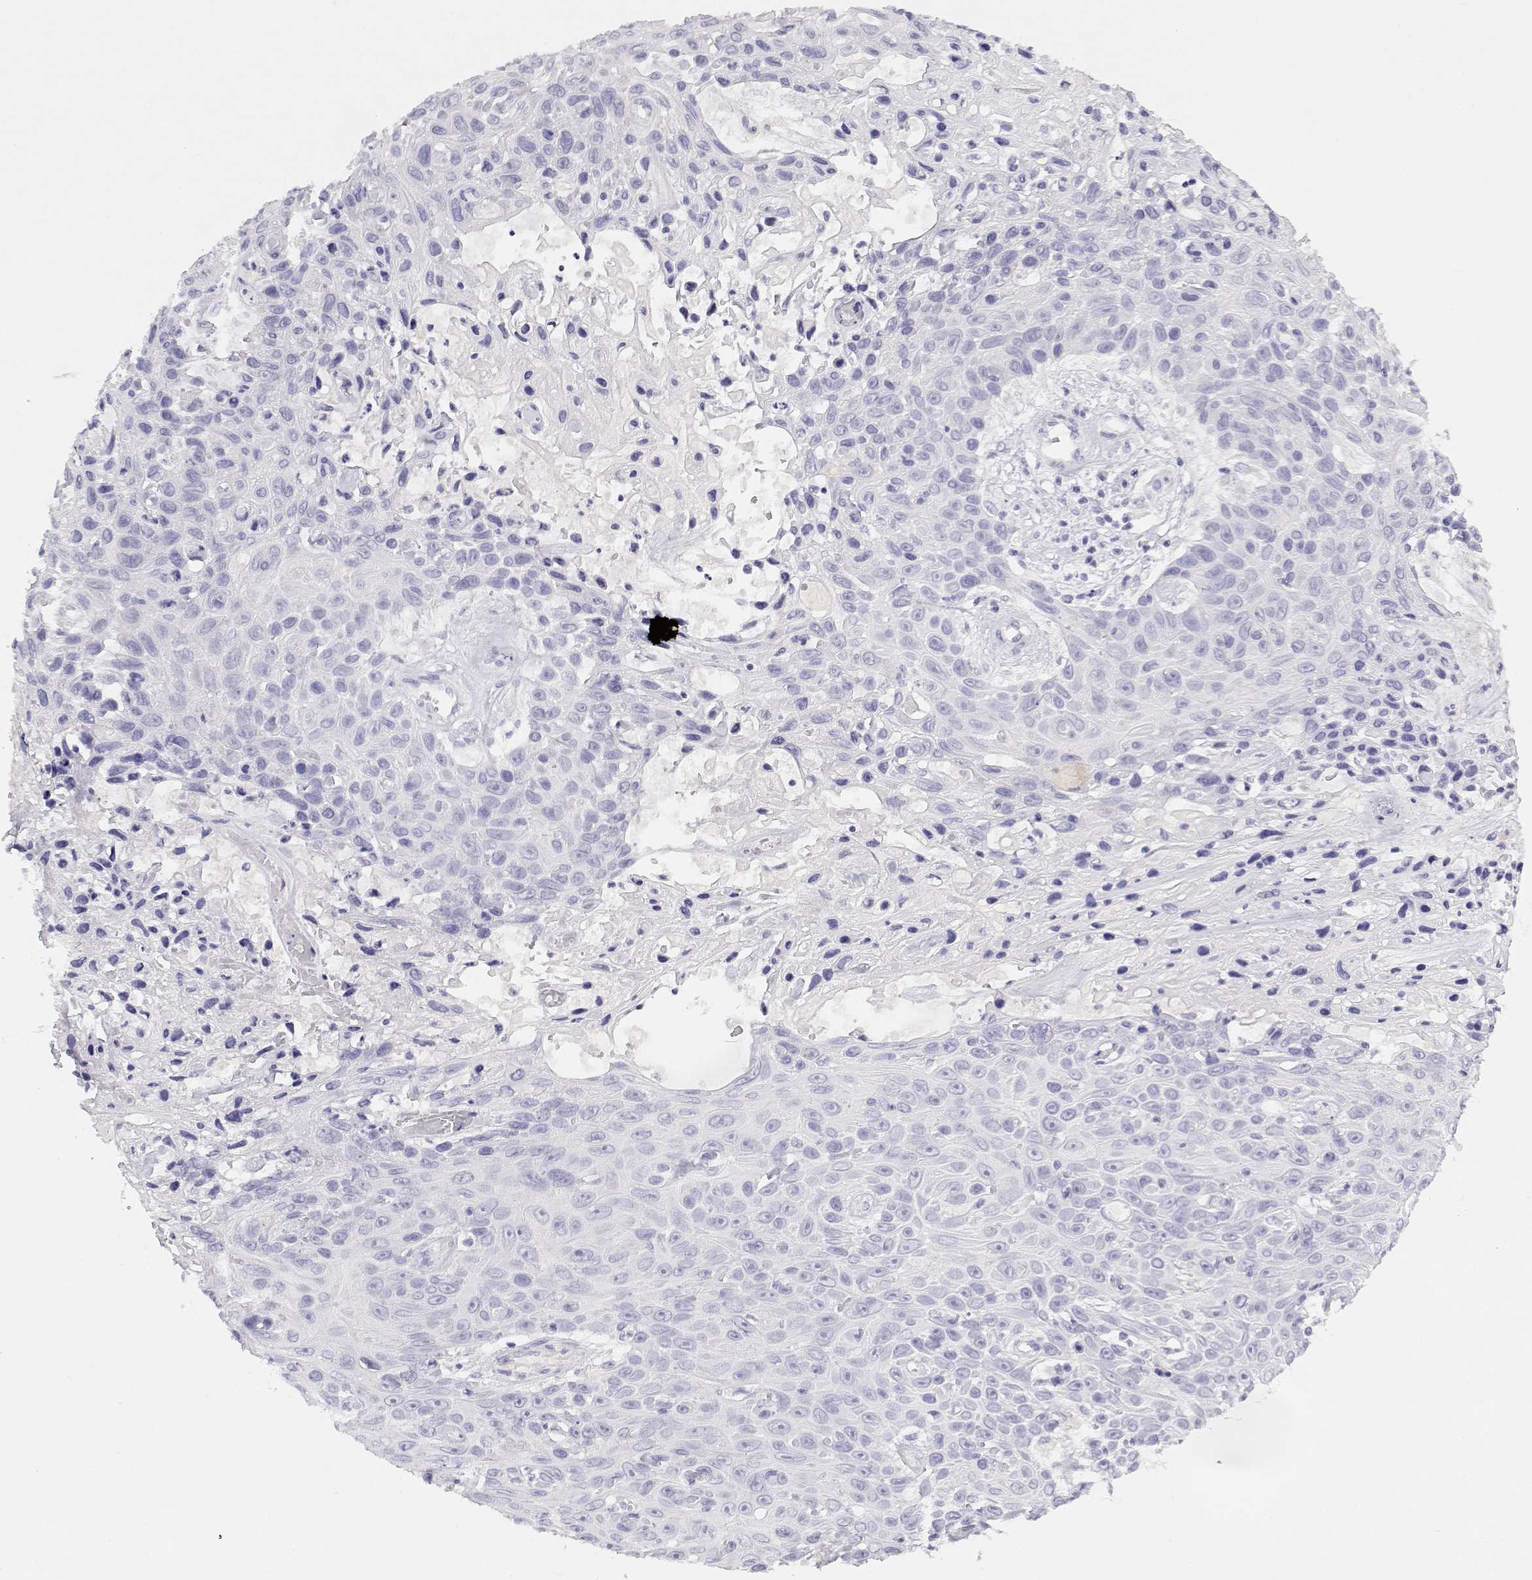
{"staining": {"intensity": "negative", "quantity": "none", "location": "none"}, "tissue": "skin cancer", "cell_type": "Tumor cells", "image_type": "cancer", "snomed": [{"axis": "morphology", "description": "Squamous cell carcinoma, NOS"}, {"axis": "topography", "description": "Skin"}], "caption": "An IHC image of skin cancer is shown. There is no staining in tumor cells of skin cancer.", "gene": "GPR174", "patient": {"sex": "male", "age": 82}}